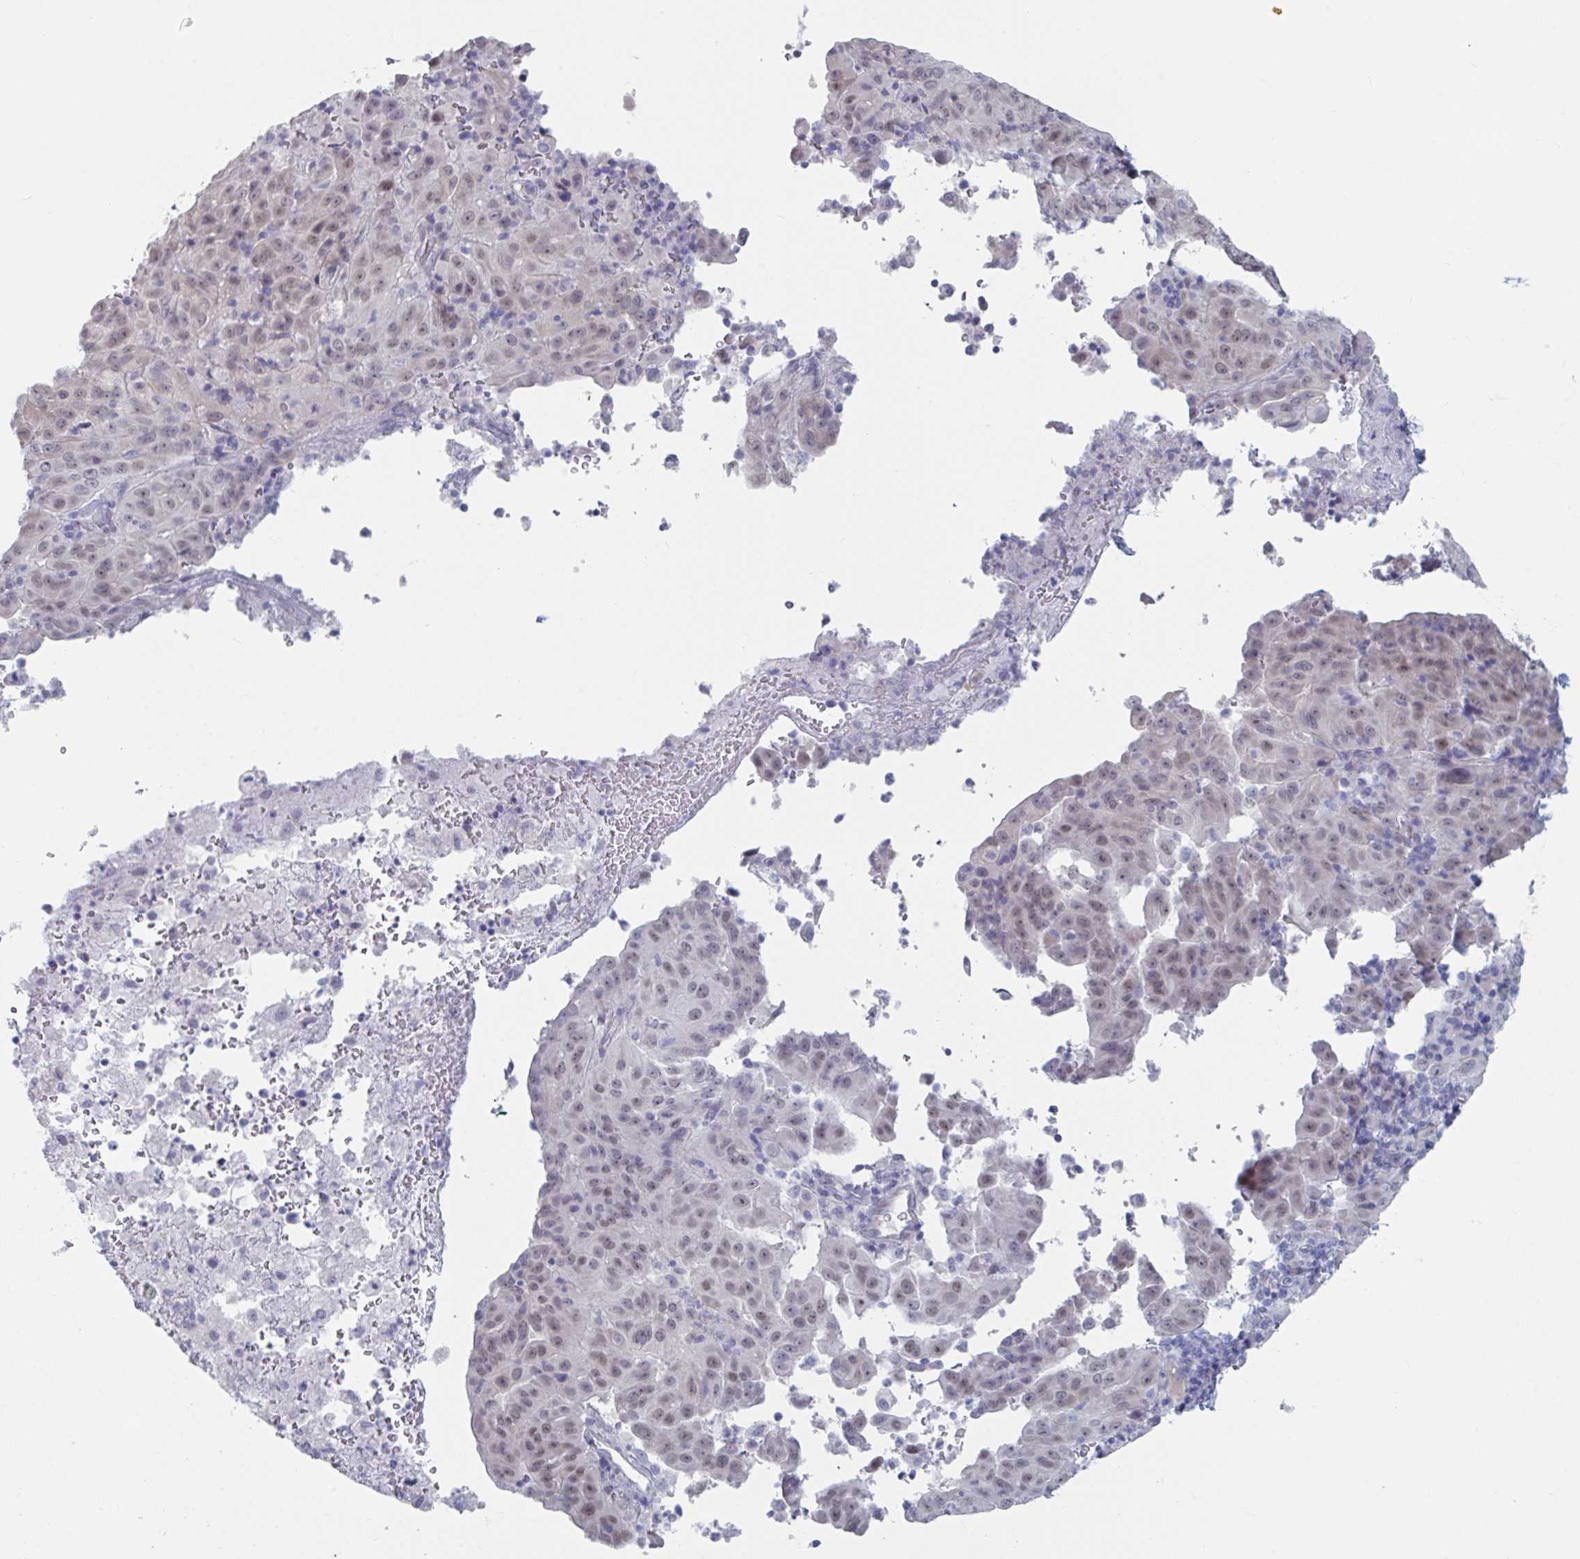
{"staining": {"intensity": "weak", "quantity": "25%-75%", "location": "nuclear"}, "tissue": "pancreatic cancer", "cell_type": "Tumor cells", "image_type": "cancer", "snomed": [{"axis": "morphology", "description": "Adenocarcinoma, NOS"}, {"axis": "topography", "description": "Pancreas"}], "caption": "A brown stain highlights weak nuclear staining of a protein in human pancreatic adenocarcinoma tumor cells. (DAB IHC, brown staining for protein, blue staining for nuclei).", "gene": "FOXA1", "patient": {"sex": "male", "age": 63}}